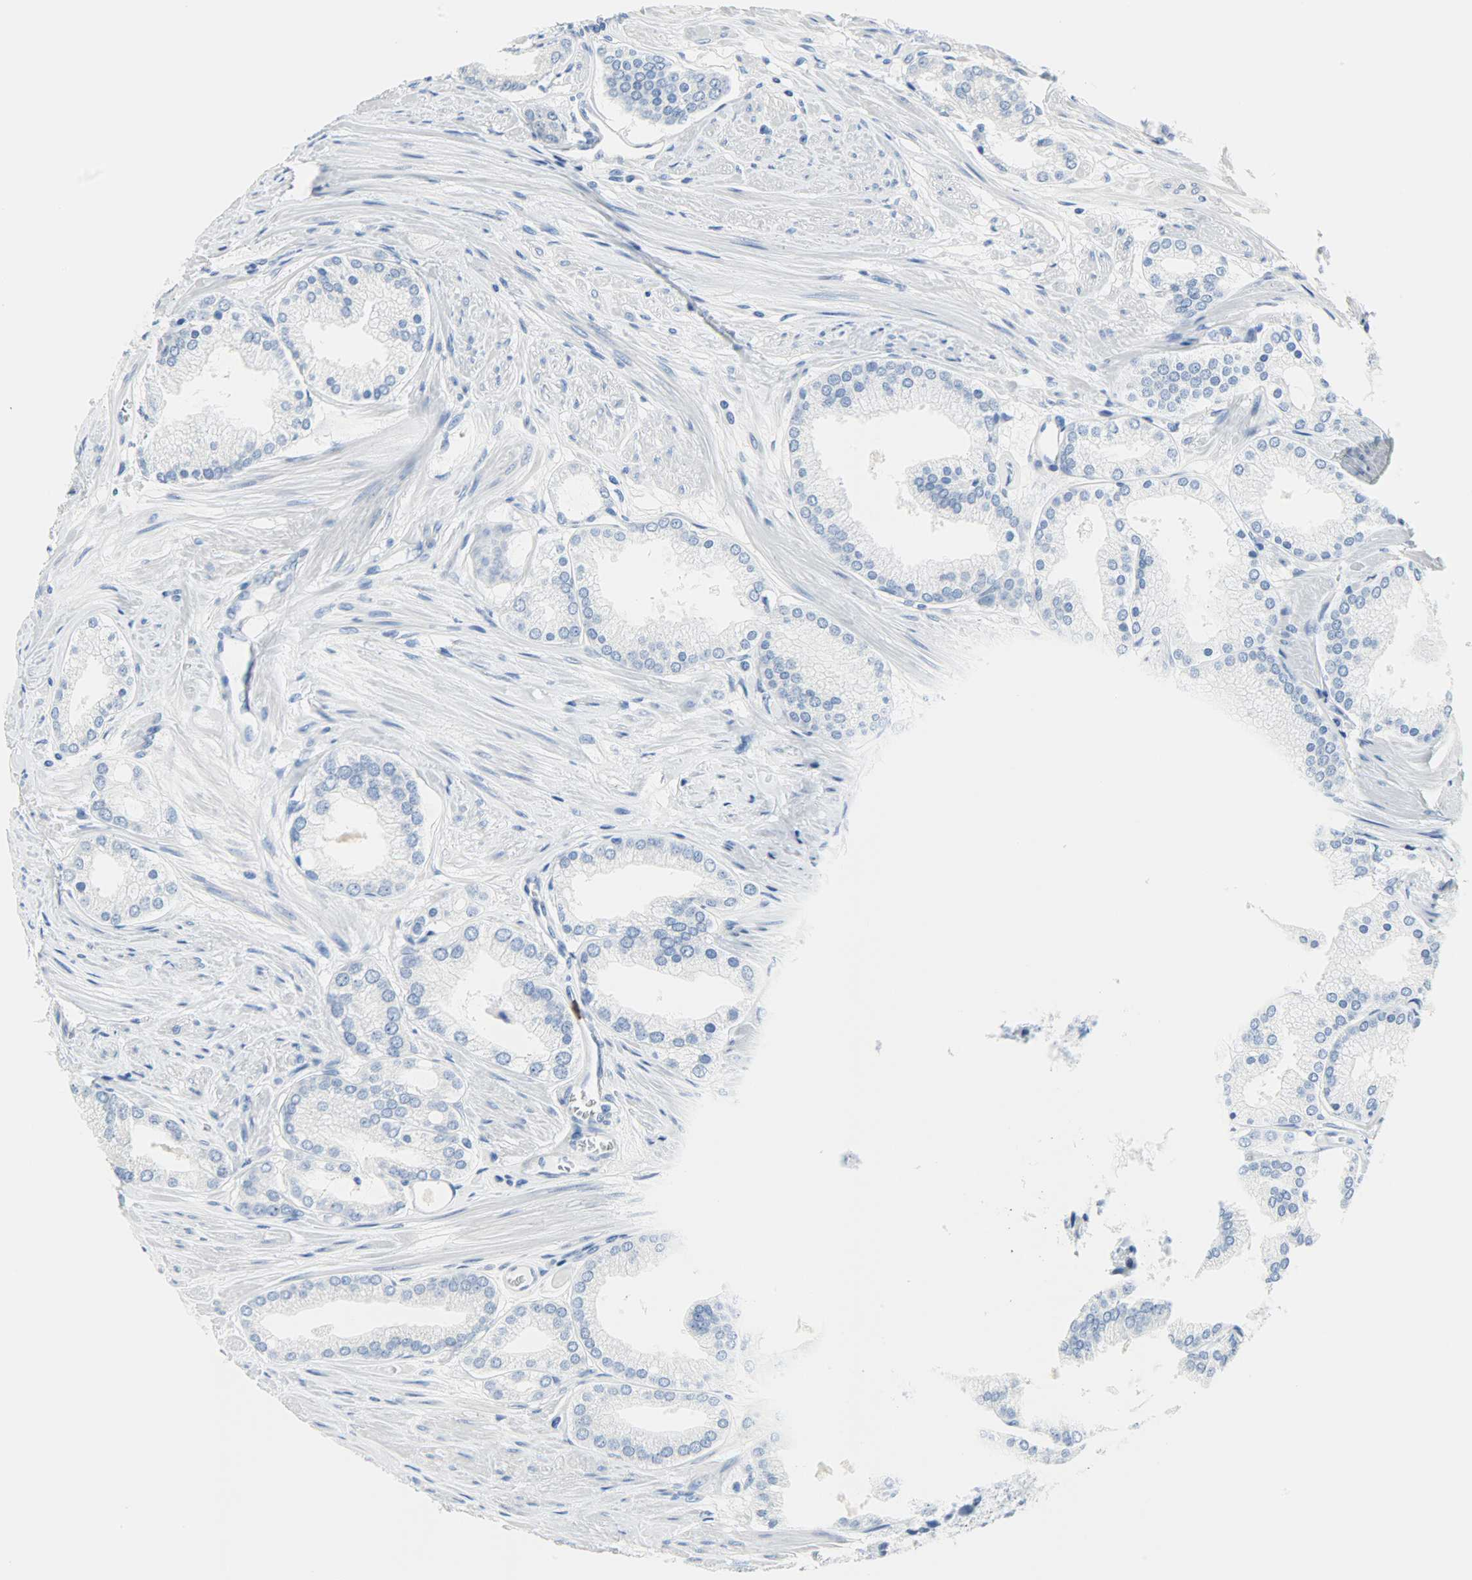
{"staining": {"intensity": "negative", "quantity": "none", "location": "none"}, "tissue": "prostate cancer", "cell_type": "Tumor cells", "image_type": "cancer", "snomed": [{"axis": "morphology", "description": "Adenocarcinoma, High grade"}, {"axis": "topography", "description": "Prostate"}], "caption": "The micrograph reveals no significant staining in tumor cells of high-grade adenocarcinoma (prostate).", "gene": "CEBPE", "patient": {"sex": "male", "age": 61}}